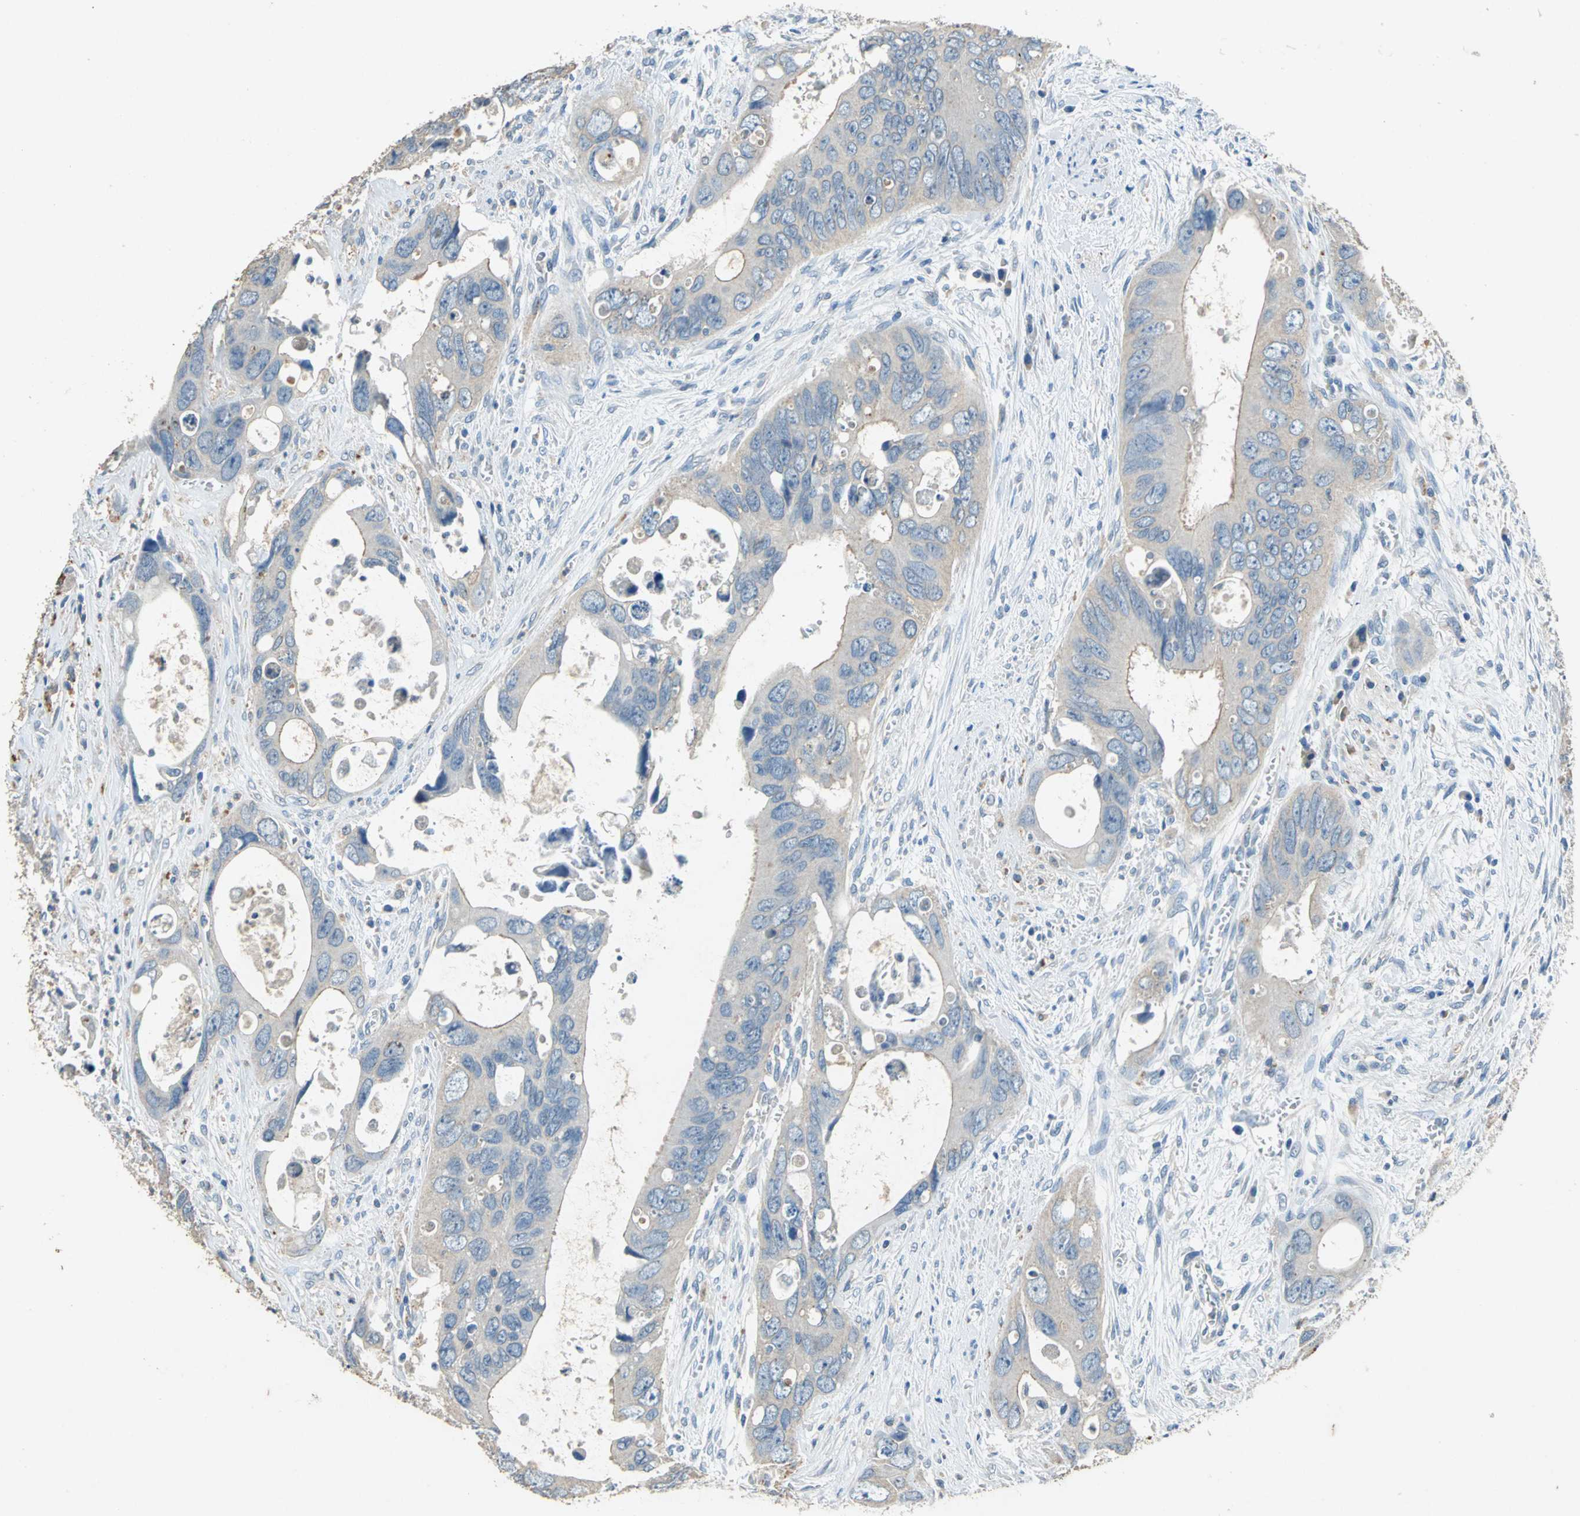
{"staining": {"intensity": "weak", "quantity": ">75%", "location": "cytoplasmic/membranous"}, "tissue": "colorectal cancer", "cell_type": "Tumor cells", "image_type": "cancer", "snomed": [{"axis": "morphology", "description": "Adenocarcinoma, NOS"}, {"axis": "topography", "description": "Rectum"}], "caption": "Tumor cells exhibit weak cytoplasmic/membranous staining in about >75% of cells in colorectal cancer.", "gene": "ADAMTS5", "patient": {"sex": "male", "age": 70}}